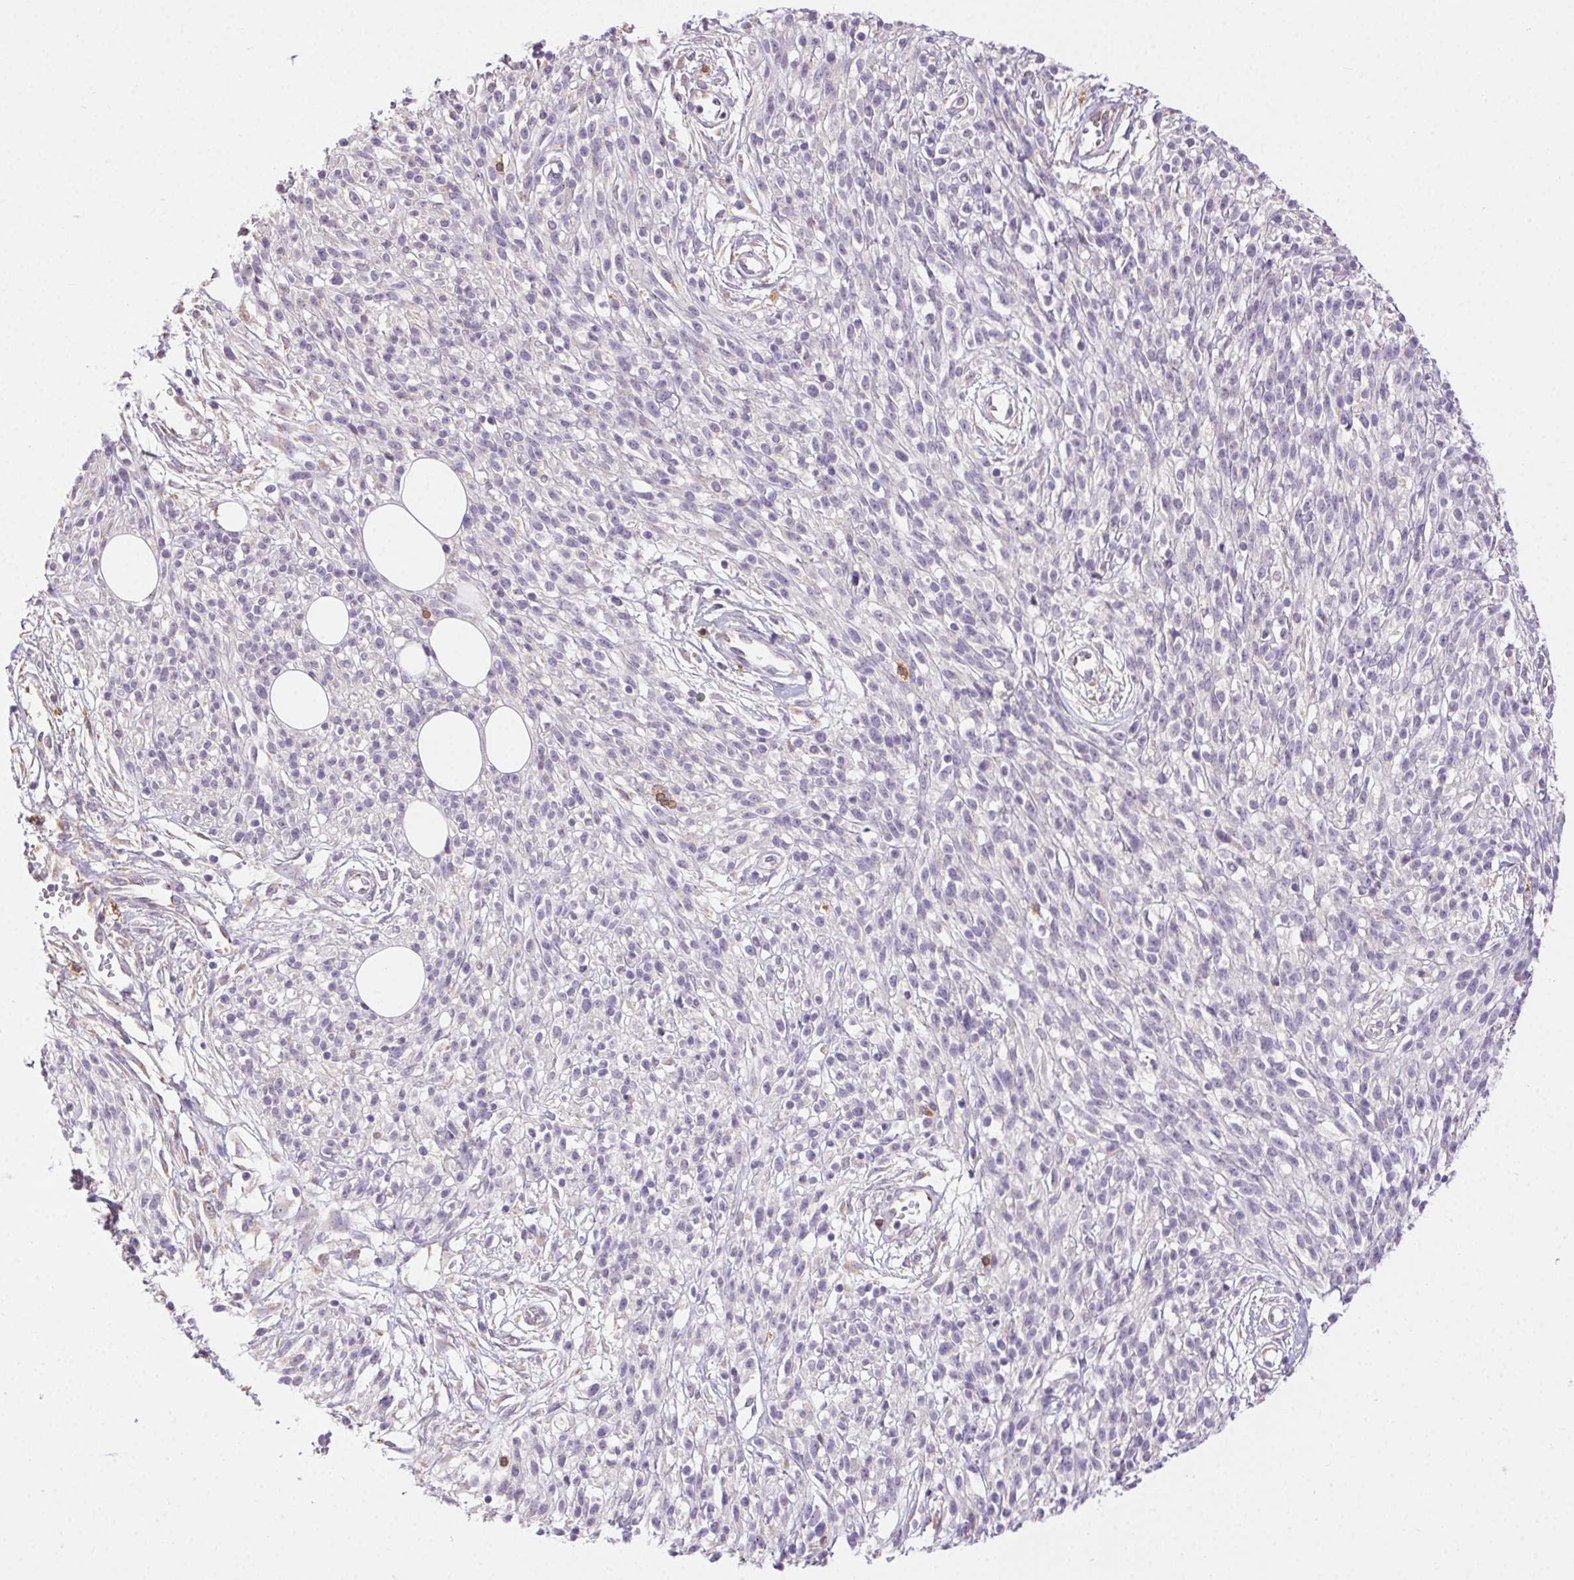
{"staining": {"intensity": "negative", "quantity": "none", "location": "none"}, "tissue": "melanoma", "cell_type": "Tumor cells", "image_type": "cancer", "snomed": [{"axis": "morphology", "description": "Malignant melanoma, NOS"}, {"axis": "topography", "description": "Skin"}, {"axis": "topography", "description": "Skin of trunk"}], "caption": "Tumor cells are negative for protein expression in human melanoma. Brightfield microscopy of IHC stained with DAB (3,3'-diaminobenzidine) (brown) and hematoxylin (blue), captured at high magnification.", "gene": "SNX31", "patient": {"sex": "male", "age": 74}}